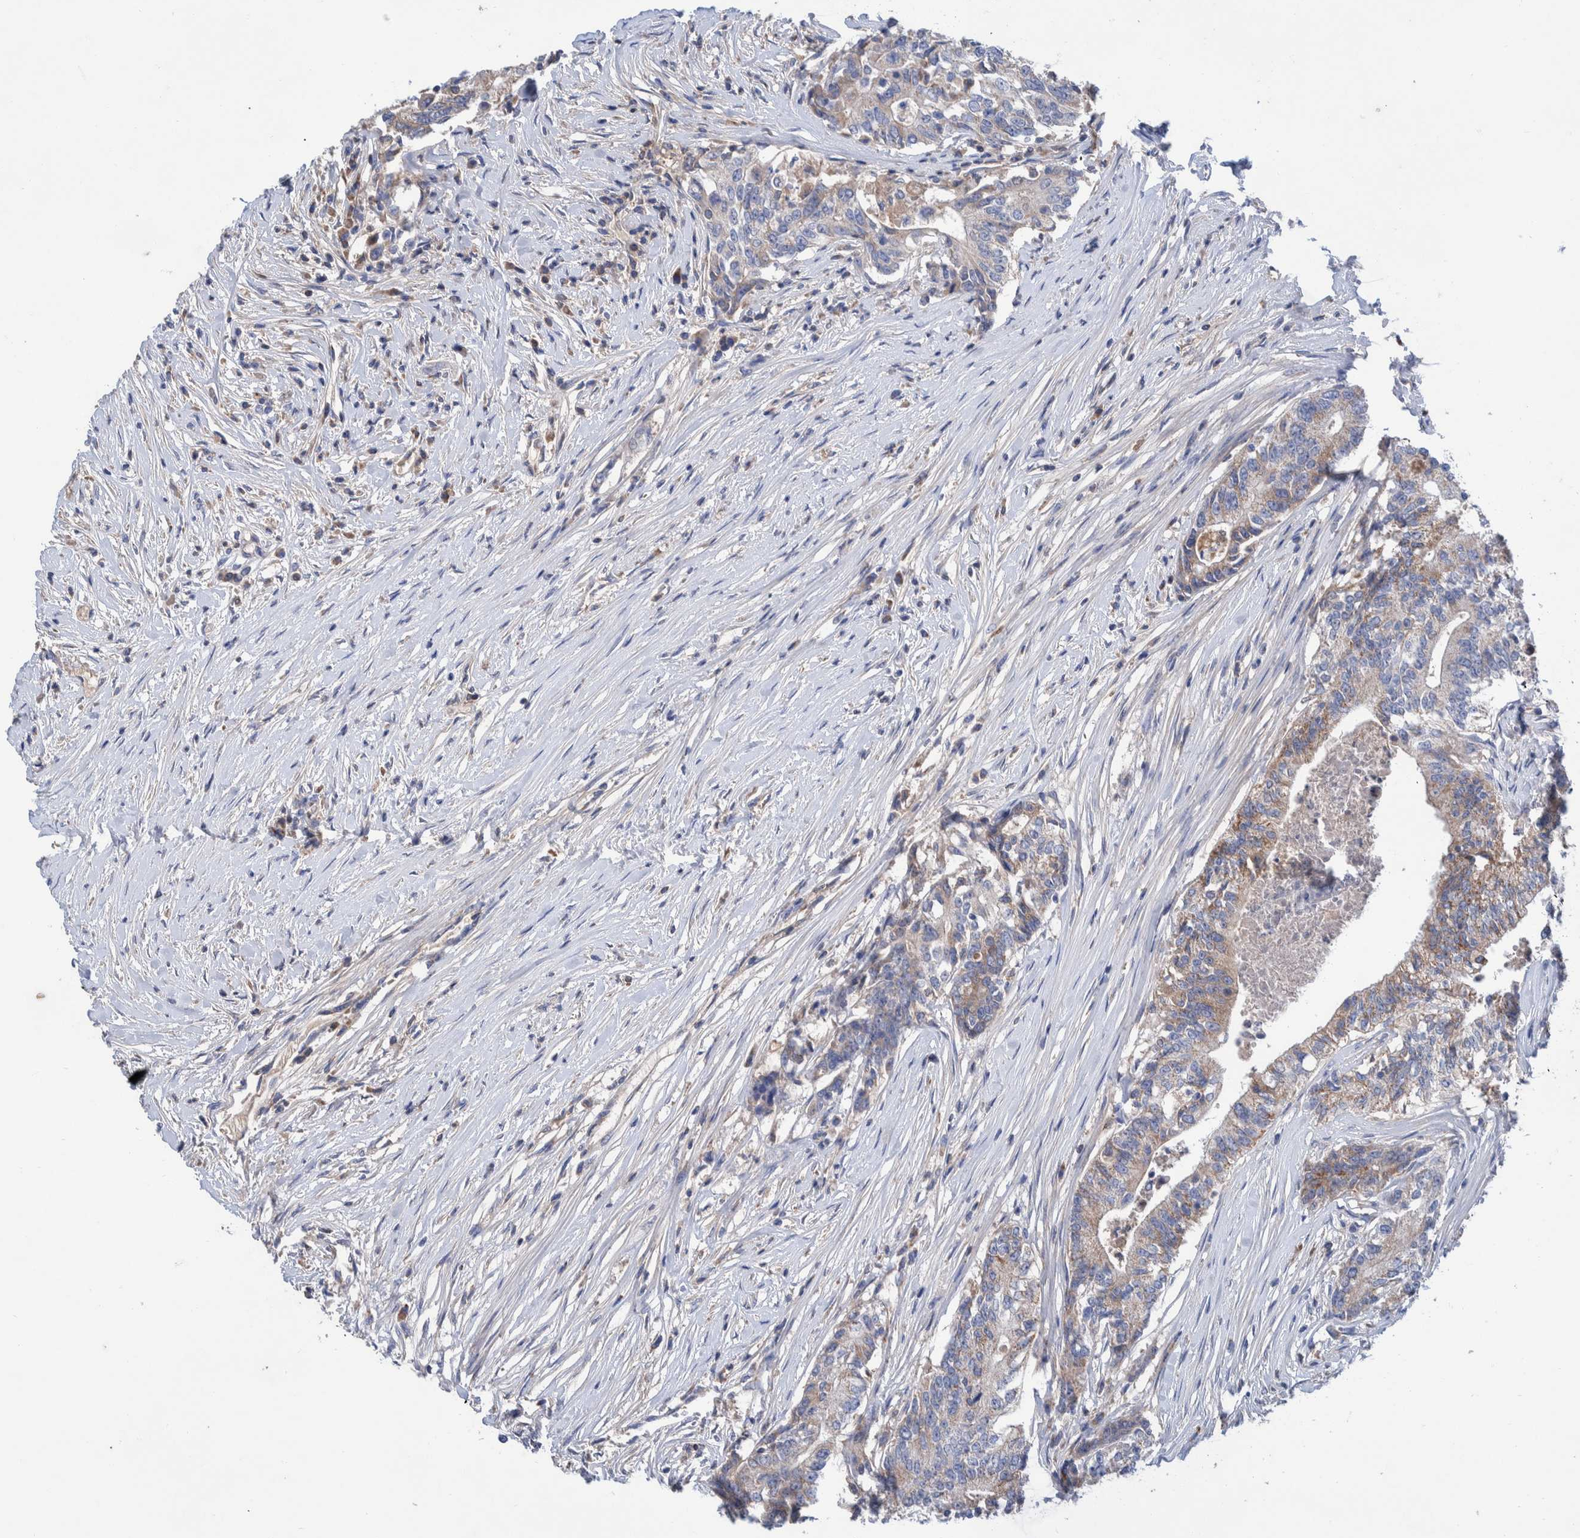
{"staining": {"intensity": "weak", "quantity": ">75%", "location": "cytoplasmic/membranous"}, "tissue": "colorectal cancer", "cell_type": "Tumor cells", "image_type": "cancer", "snomed": [{"axis": "morphology", "description": "Adenocarcinoma, NOS"}, {"axis": "topography", "description": "Colon"}], "caption": "Immunohistochemistry image of adenocarcinoma (colorectal) stained for a protein (brown), which displays low levels of weak cytoplasmic/membranous staining in approximately >75% of tumor cells.", "gene": "DECR1", "patient": {"sex": "female", "age": 77}}